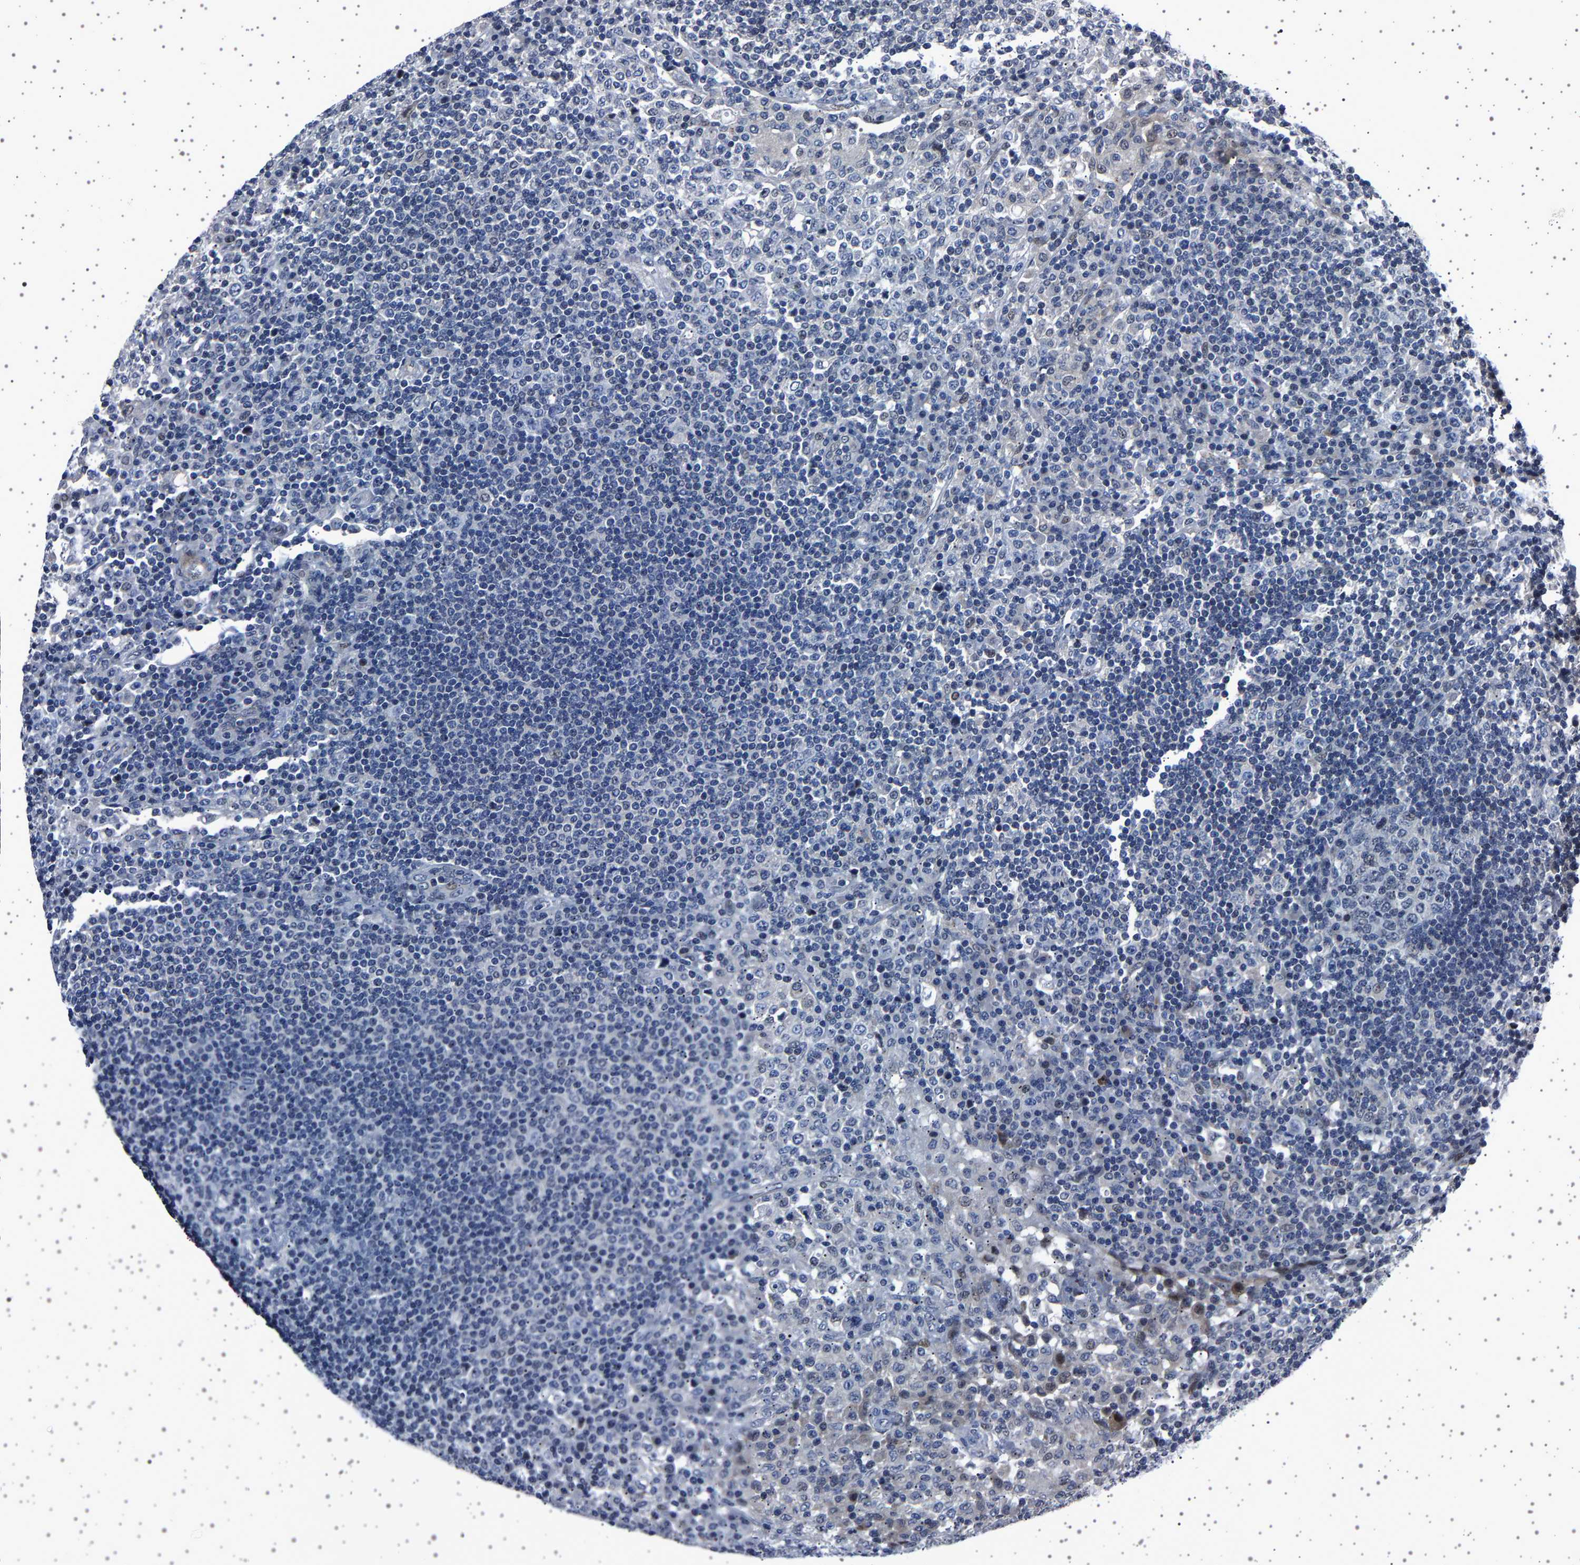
{"staining": {"intensity": "negative", "quantity": "none", "location": "none"}, "tissue": "lymph node", "cell_type": "Germinal center cells", "image_type": "normal", "snomed": [{"axis": "morphology", "description": "Normal tissue, NOS"}, {"axis": "topography", "description": "Lymph node"}], "caption": "Lymph node stained for a protein using immunohistochemistry displays no staining germinal center cells.", "gene": "PAK5", "patient": {"sex": "female", "age": 53}}